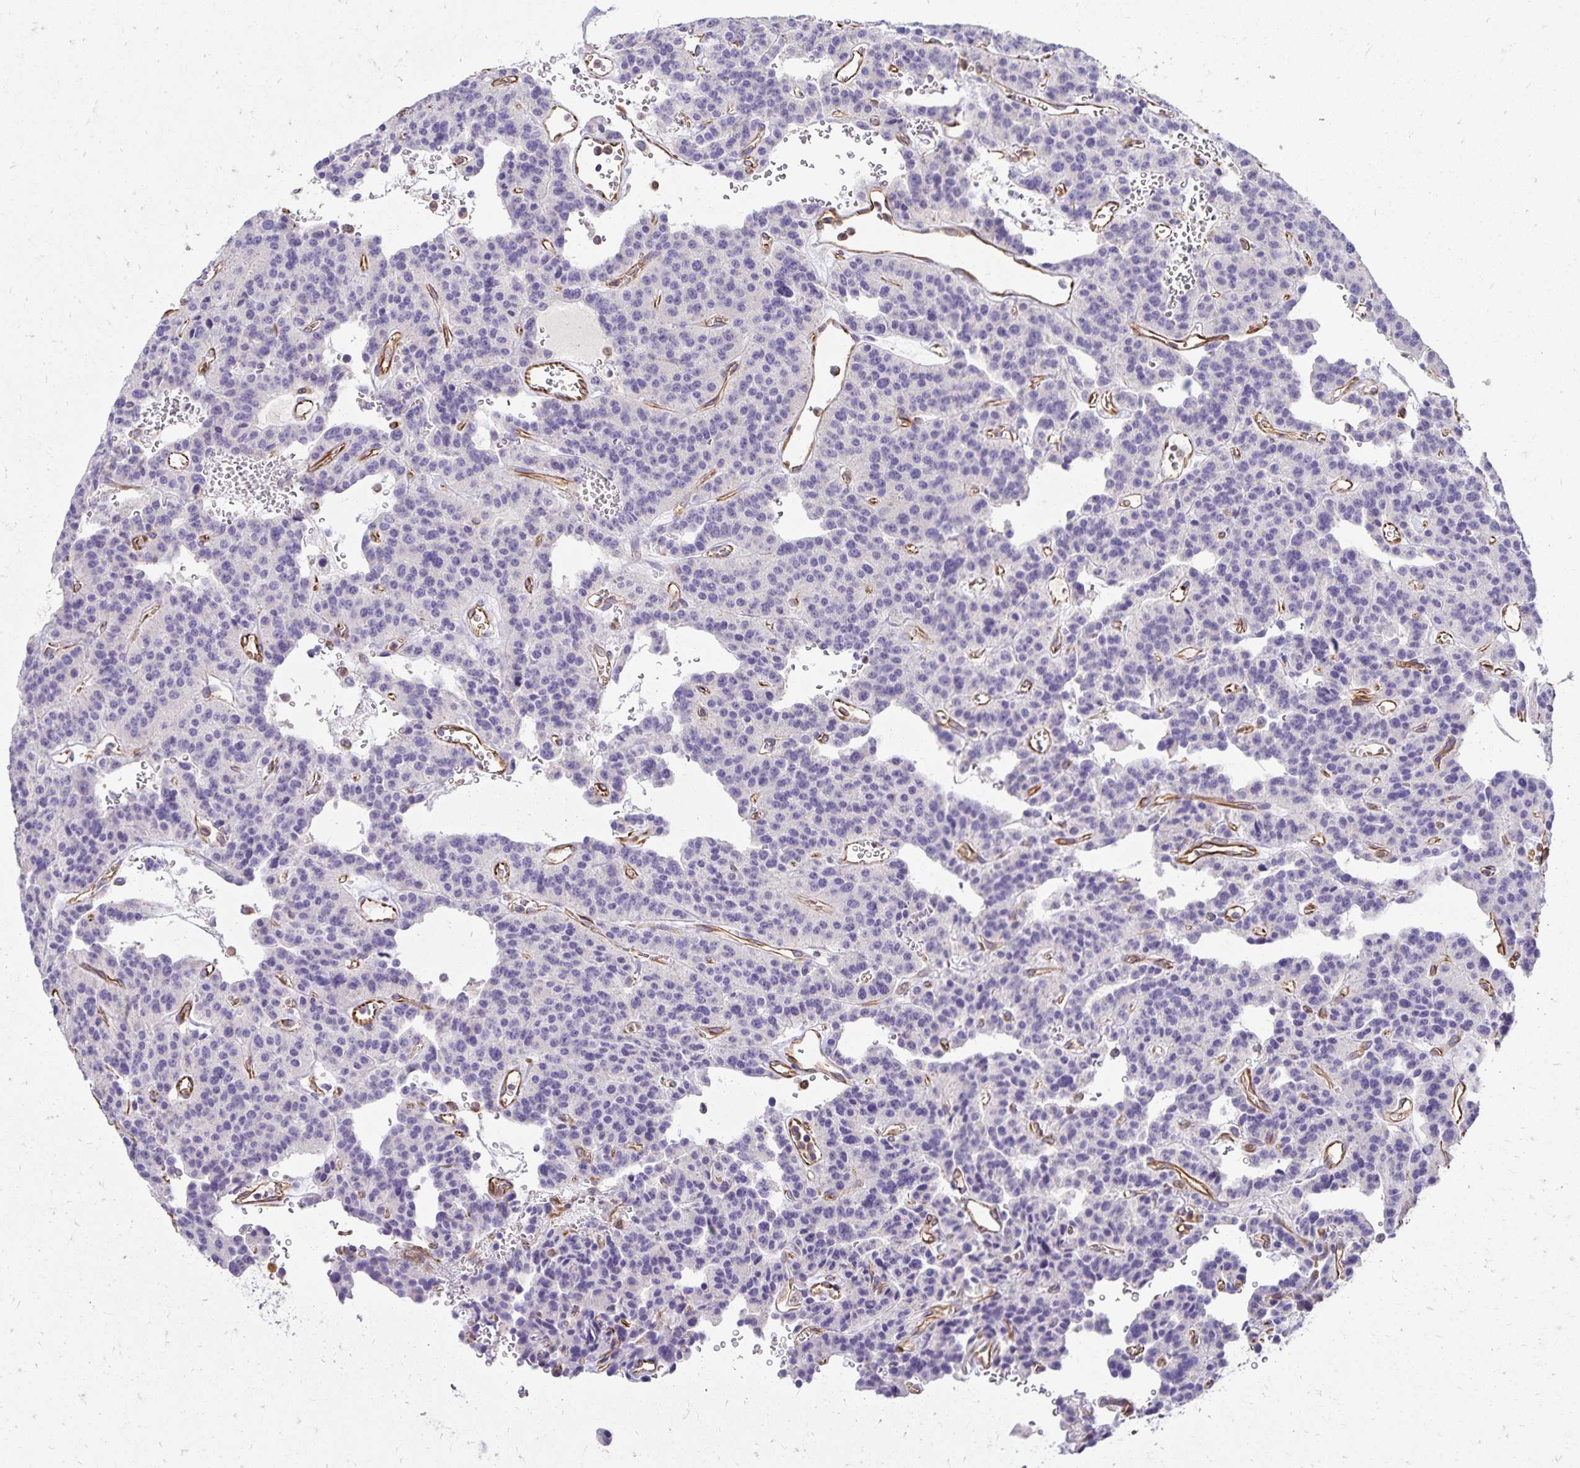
{"staining": {"intensity": "negative", "quantity": "none", "location": "none"}, "tissue": "carcinoid", "cell_type": "Tumor cells", "image_type": "cancer", "snomed": [{"axis": "morphology", "description": "Carcinoid, malignant, NOS"}, {"axis": "topography", "description": "Lung"}], "caption": "Human carcinoid stained for a protein using immunohistochemistry (IHC) shows no staining in tumor cells.", "gene": "TRPV6", "patient": {"sex": "female", "age": 71}}